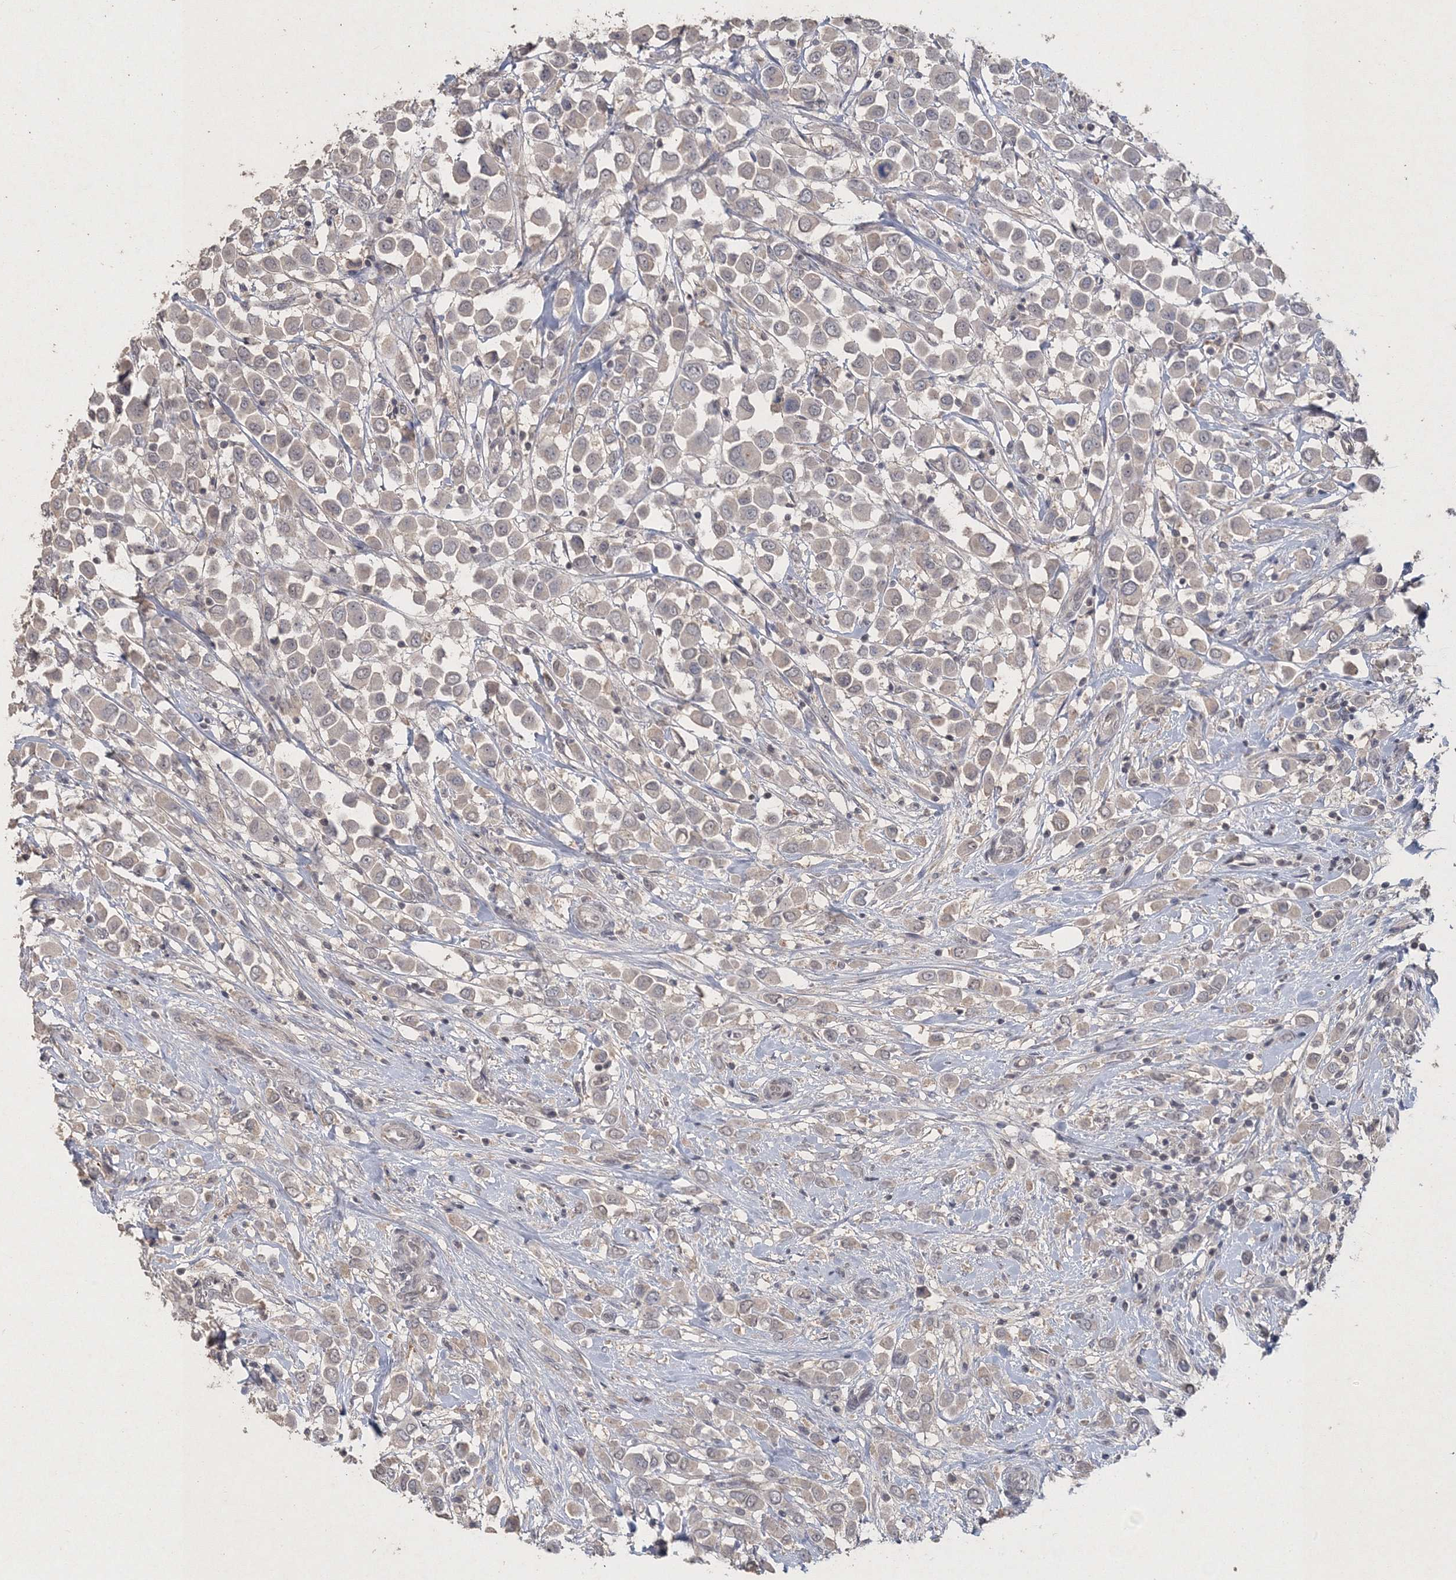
{"staining": {"intensity": "negative", "quantity": "none", "location": "none"}, "tissue": "breast cancer", "cell_type": "Tumor cells", "image_type": "cancer", "snomed": [{"axis": "morphology", "description": "Duct carcinoma"}, {"axis": "topography", "description": "Breast"}], "caption": "Protein analysis of breast infiltrating ductal carcinoma displays no significant staining in tumor cells.", "gene": "UIMC1", "patient": {"sex": "female", "age": 61}}